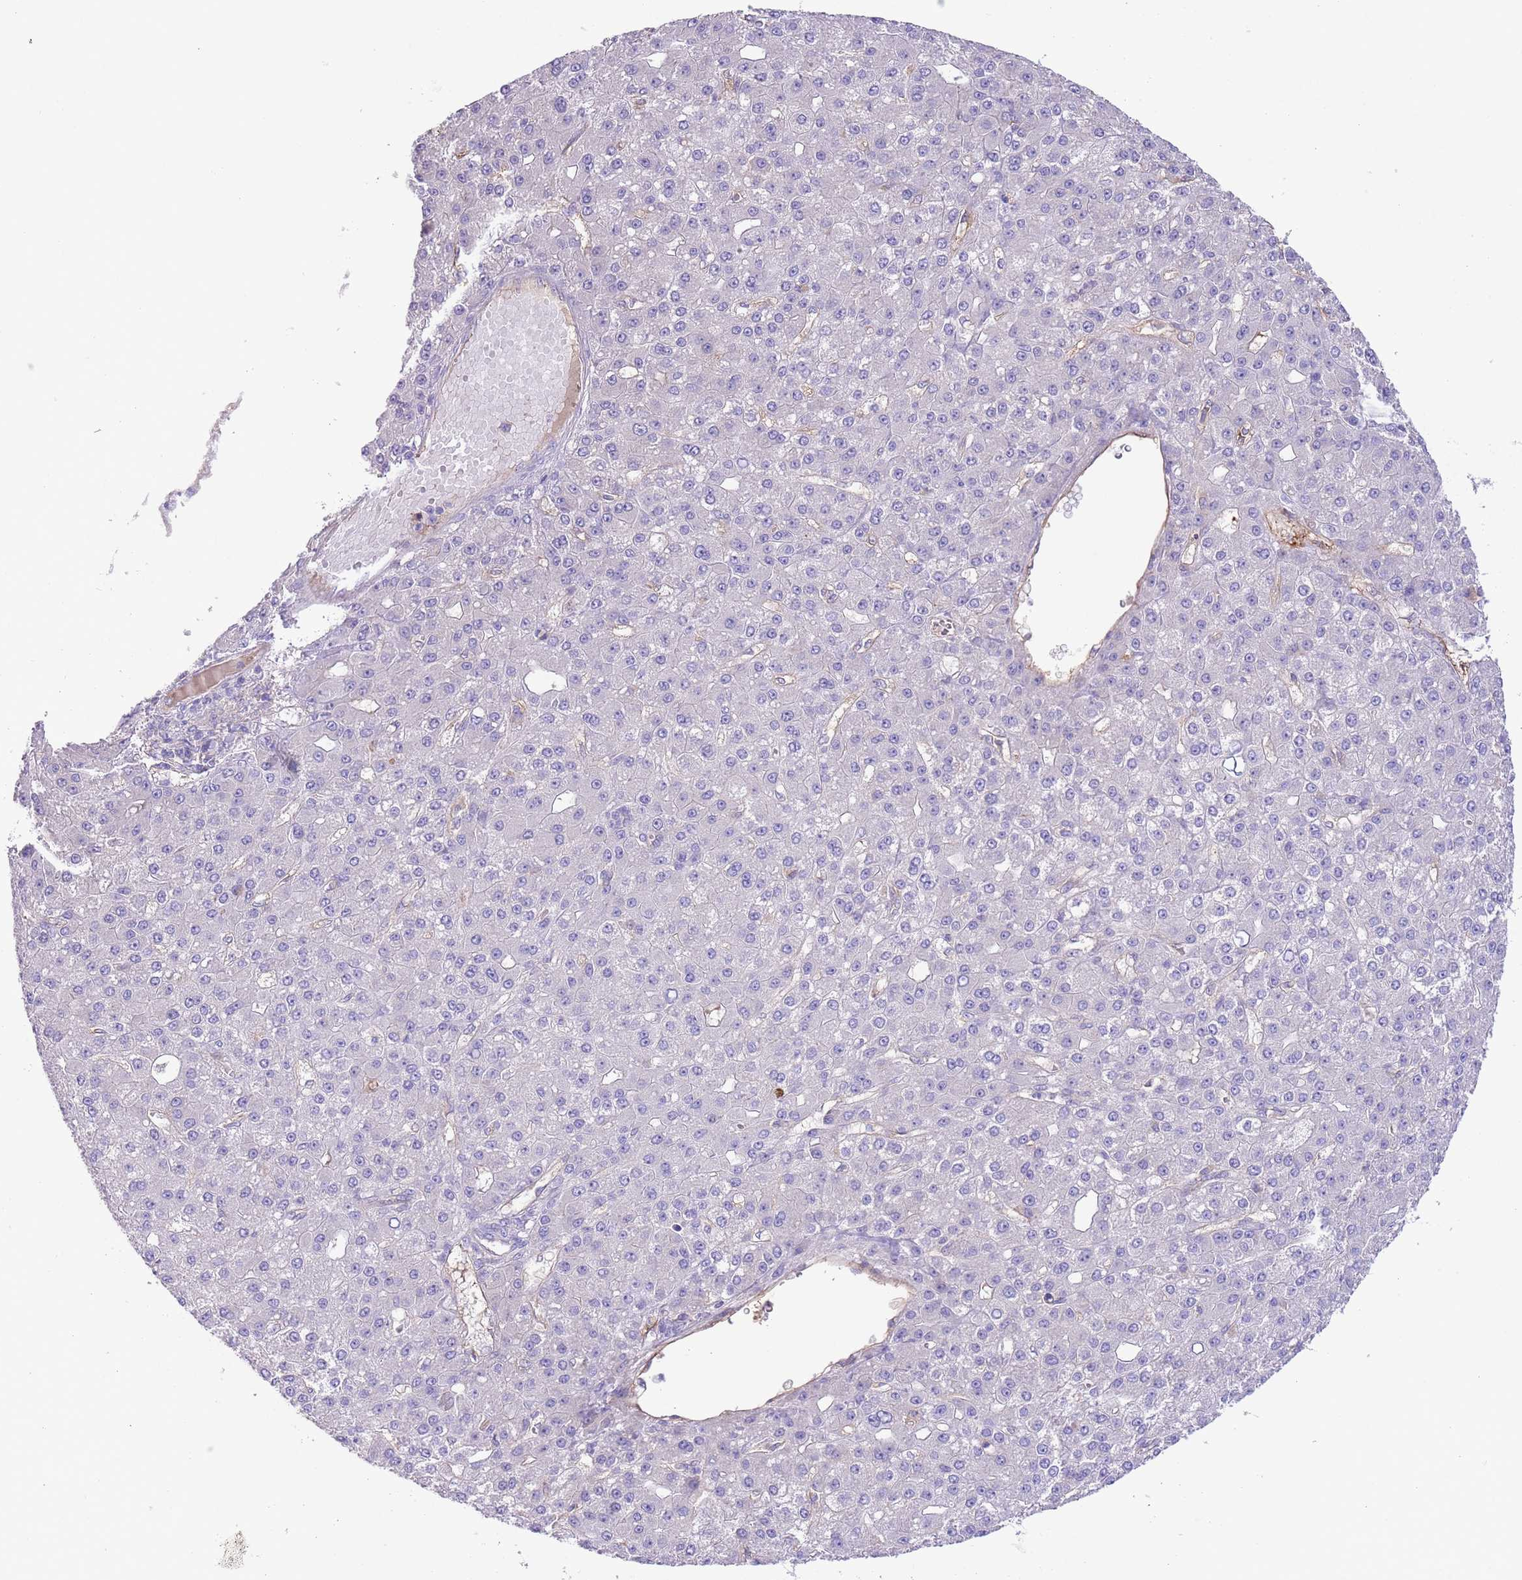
{"staining": {"intensity": "negative", "quantity": "none", "location": "none"}, "tissue": "liver cancer", "cell_type": "Tumor cells", "image_type": "cancer", "snomed": [{"axis": "morphology", "description": "Carcinoma, Hepatocellular, NOS"}, {"axis": "topography", "description": "Liver"}], "caption": "A high-resolution micrograph shows IHC staining of liver cancer, which exhibits no significant expression in tumor cells. (DAB (3,3'-diaminobenzidine) immunohistochemistry, high magnification).", "gene": "IGF1", "patient": {"sex": "male", "age": 67}}